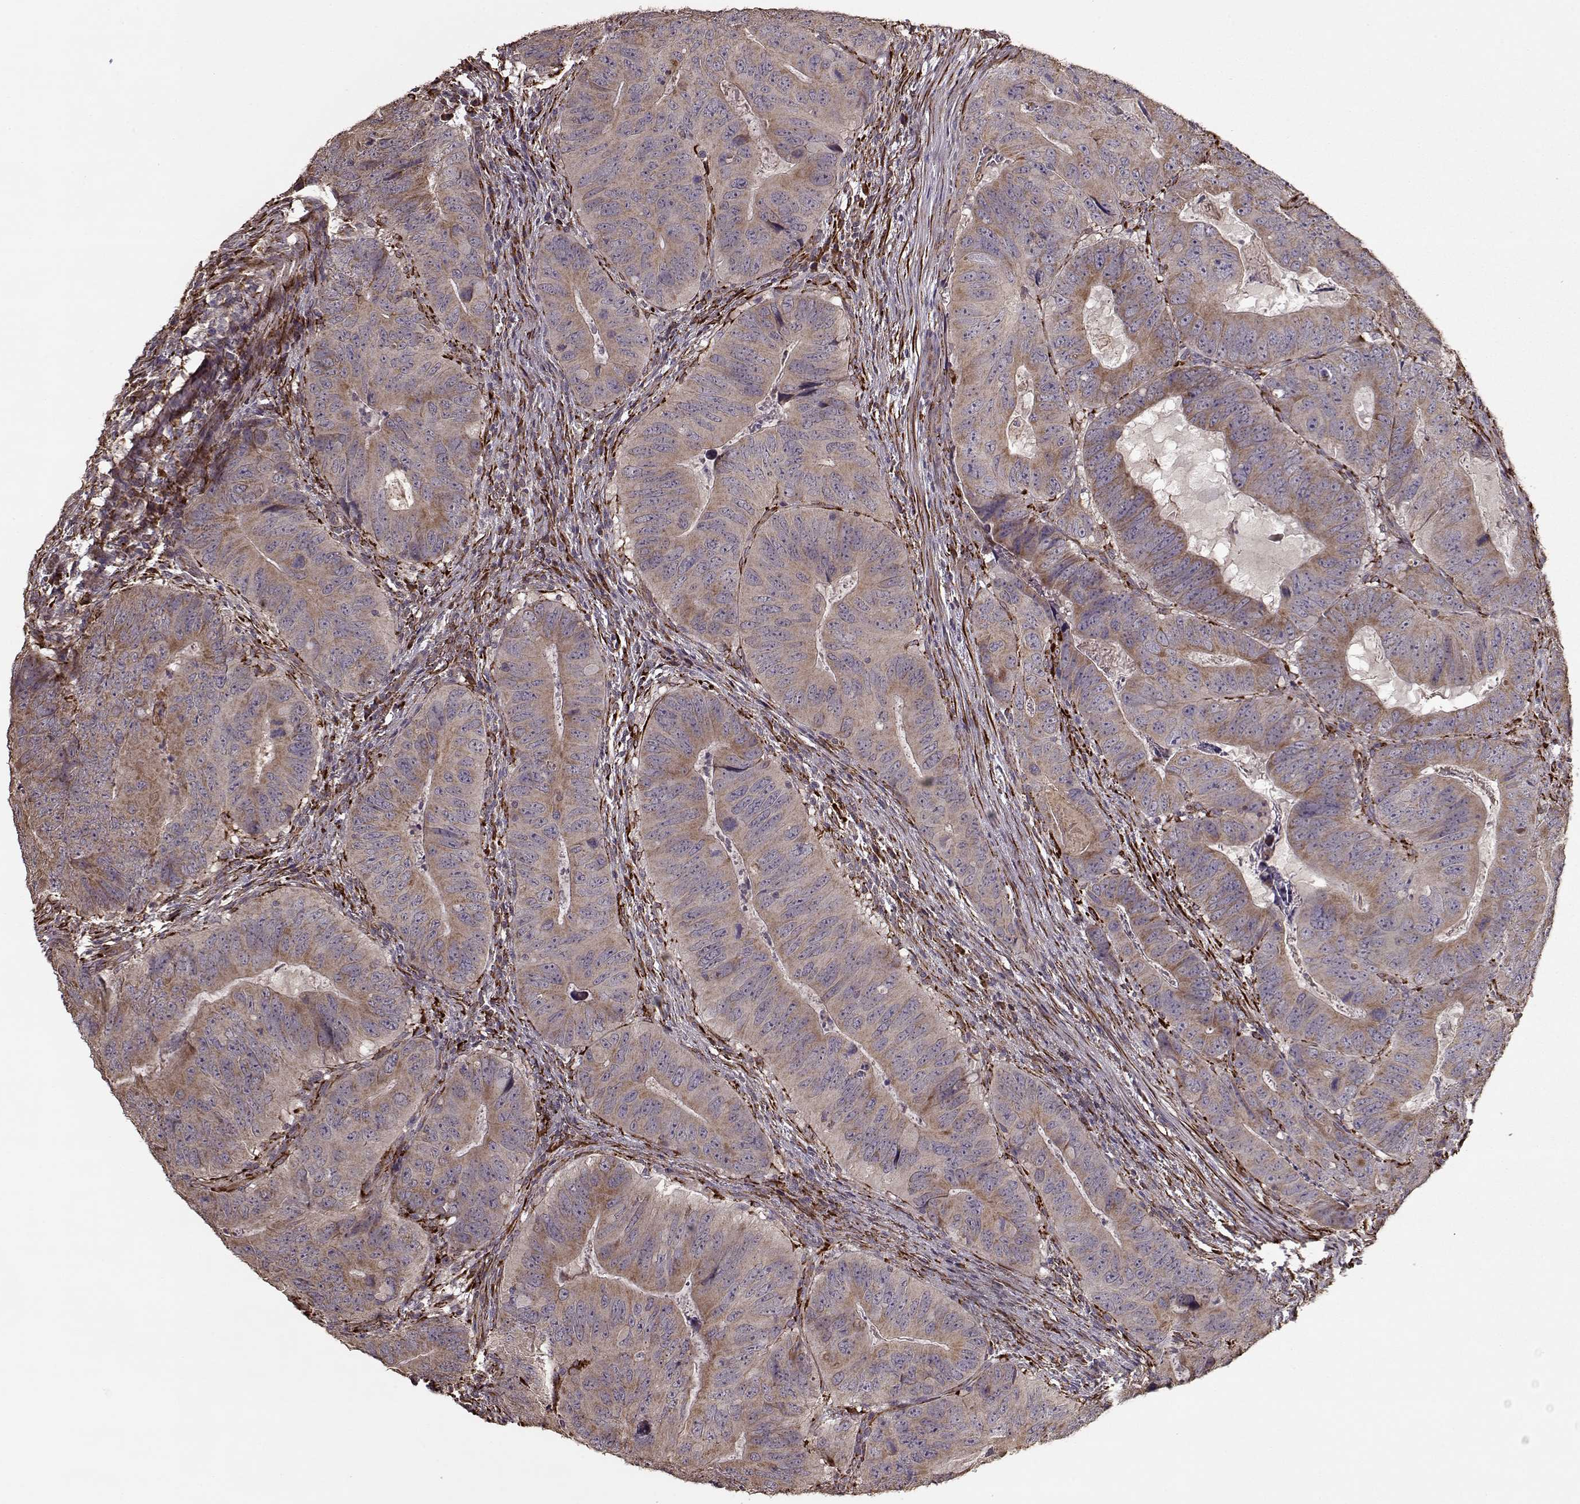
{"staining": {"intensity": "moderate", "quantity": ">75%", "location": "cytoplasmic/membranous"}, "tissue": "colorectal cancer", "cell_type": "Tumor cells", "image_type": "cancer", "snomed": [{"axis": "morphology", "description": "Adenocarcinoma, NOS"}, {"axis": "topography", "description": "Colon"}], "caption": "Immunohistochemistry of human adenocarcinoma (colorectal) displays medium levels of moderate cytoplasmic/membranous positivity in approximately >75% of tumor cells. (brown staining indicates protein expression, while blue staining denotes nuclei).", "gene": "IMMP1L", "patient": {"sex": "male", "age": 79}}